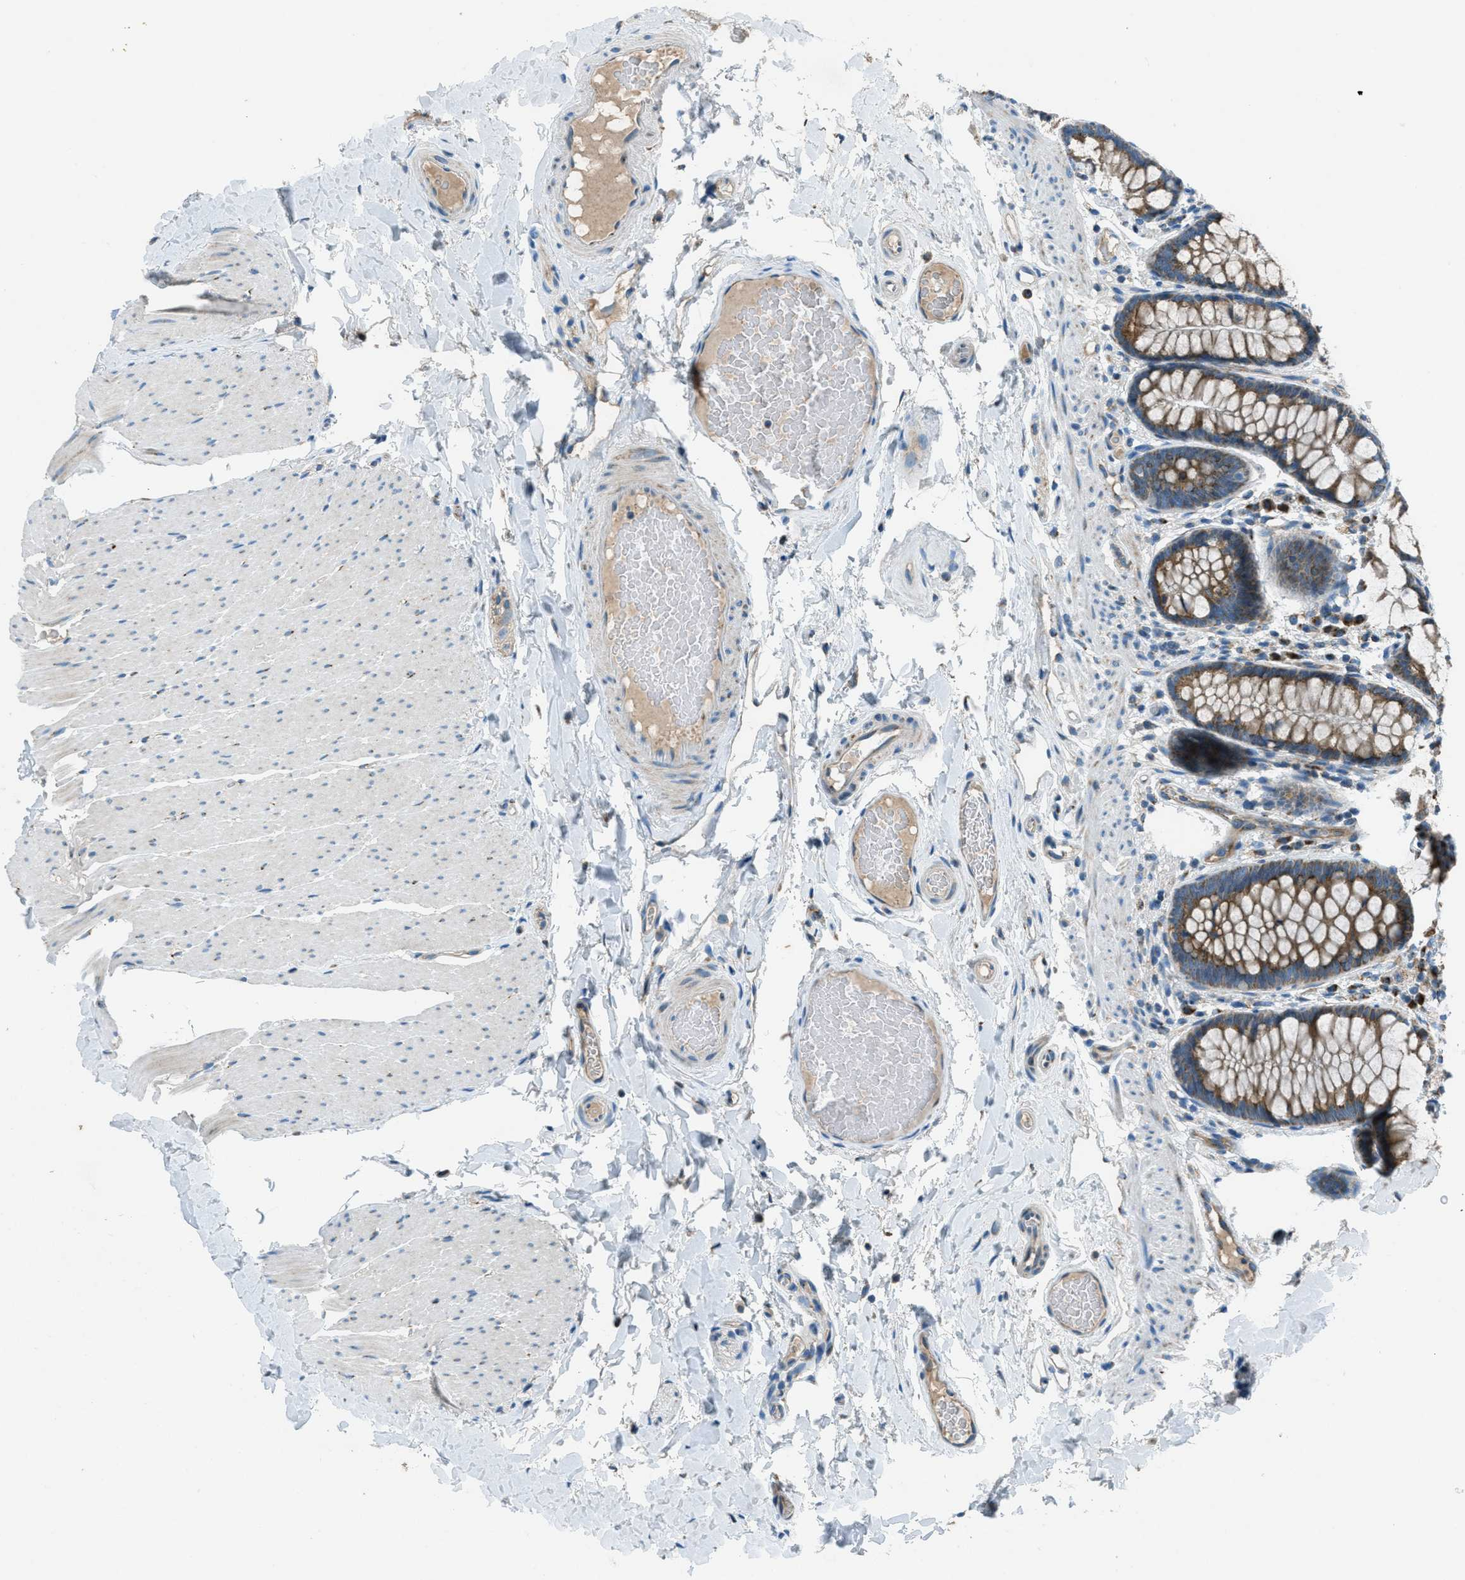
{"staining": {"intensity": "weak", "quantity": ">75%", "location": "cytoplasmic/membranous"}, "tissue": "colon", "cell_type": "Endothelial cells", "image_type": "normal", "snomed": [{"axis": "morphology", "description": "Normal tissue, NOS"}, {"axis": "topography", "description": "Colon"}], "caption": "Immunohistochemical staining of normal human colon shows >75% levels of weak cytoplasmic/membranous protein staining in about >75% of endothelial cells.", "gene": "BCKDK", "patient": {"sex": "female", "age": 56}}